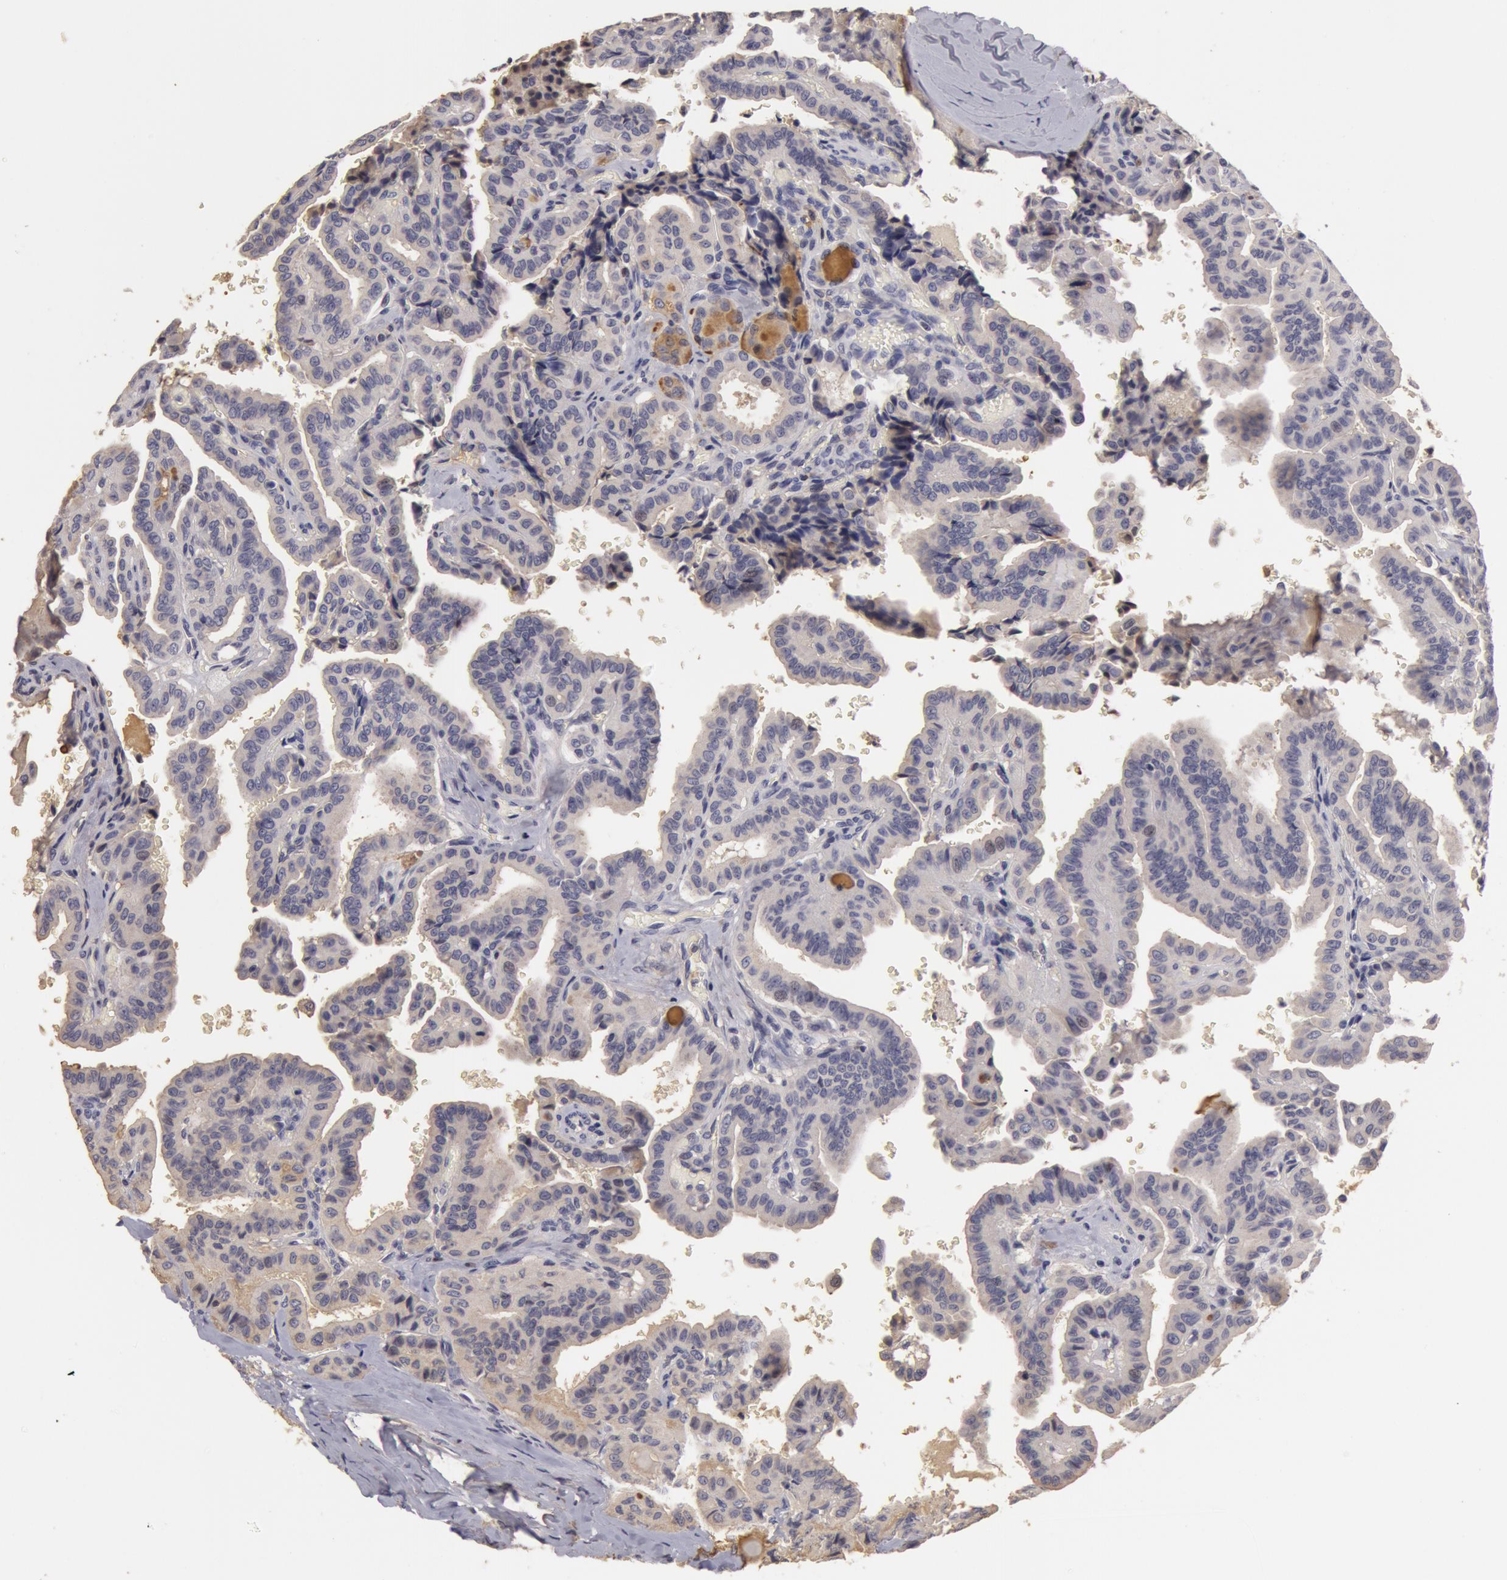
{"staining": {"intensity": "moderate", "quantity": "<25%", "location": "cytoplasmic/membranous"}, "tissue": "thyroid cancer", "cell_type": "Tumor cells", "image_type": "cancer", "snomed": [{"axis": "morphology", "description": "Papillary adenocarcinoma, NOS"}, {"axis": "topography", "description": "Thyroid gland"}], "caption": "High-magnification brightfield microscopy of papillary adenocarcinoma (thyroid) stained with DAB (3,3'-diaminobenzidine) (brown) and counterstained with hematoxylin (blue). tumor cells exhibit moderate cytoplasmic/membranous staining is present in approximately<25% of cells.", "gene": "NLGN4X", "patient": {"sex": "male", "age": 87}}